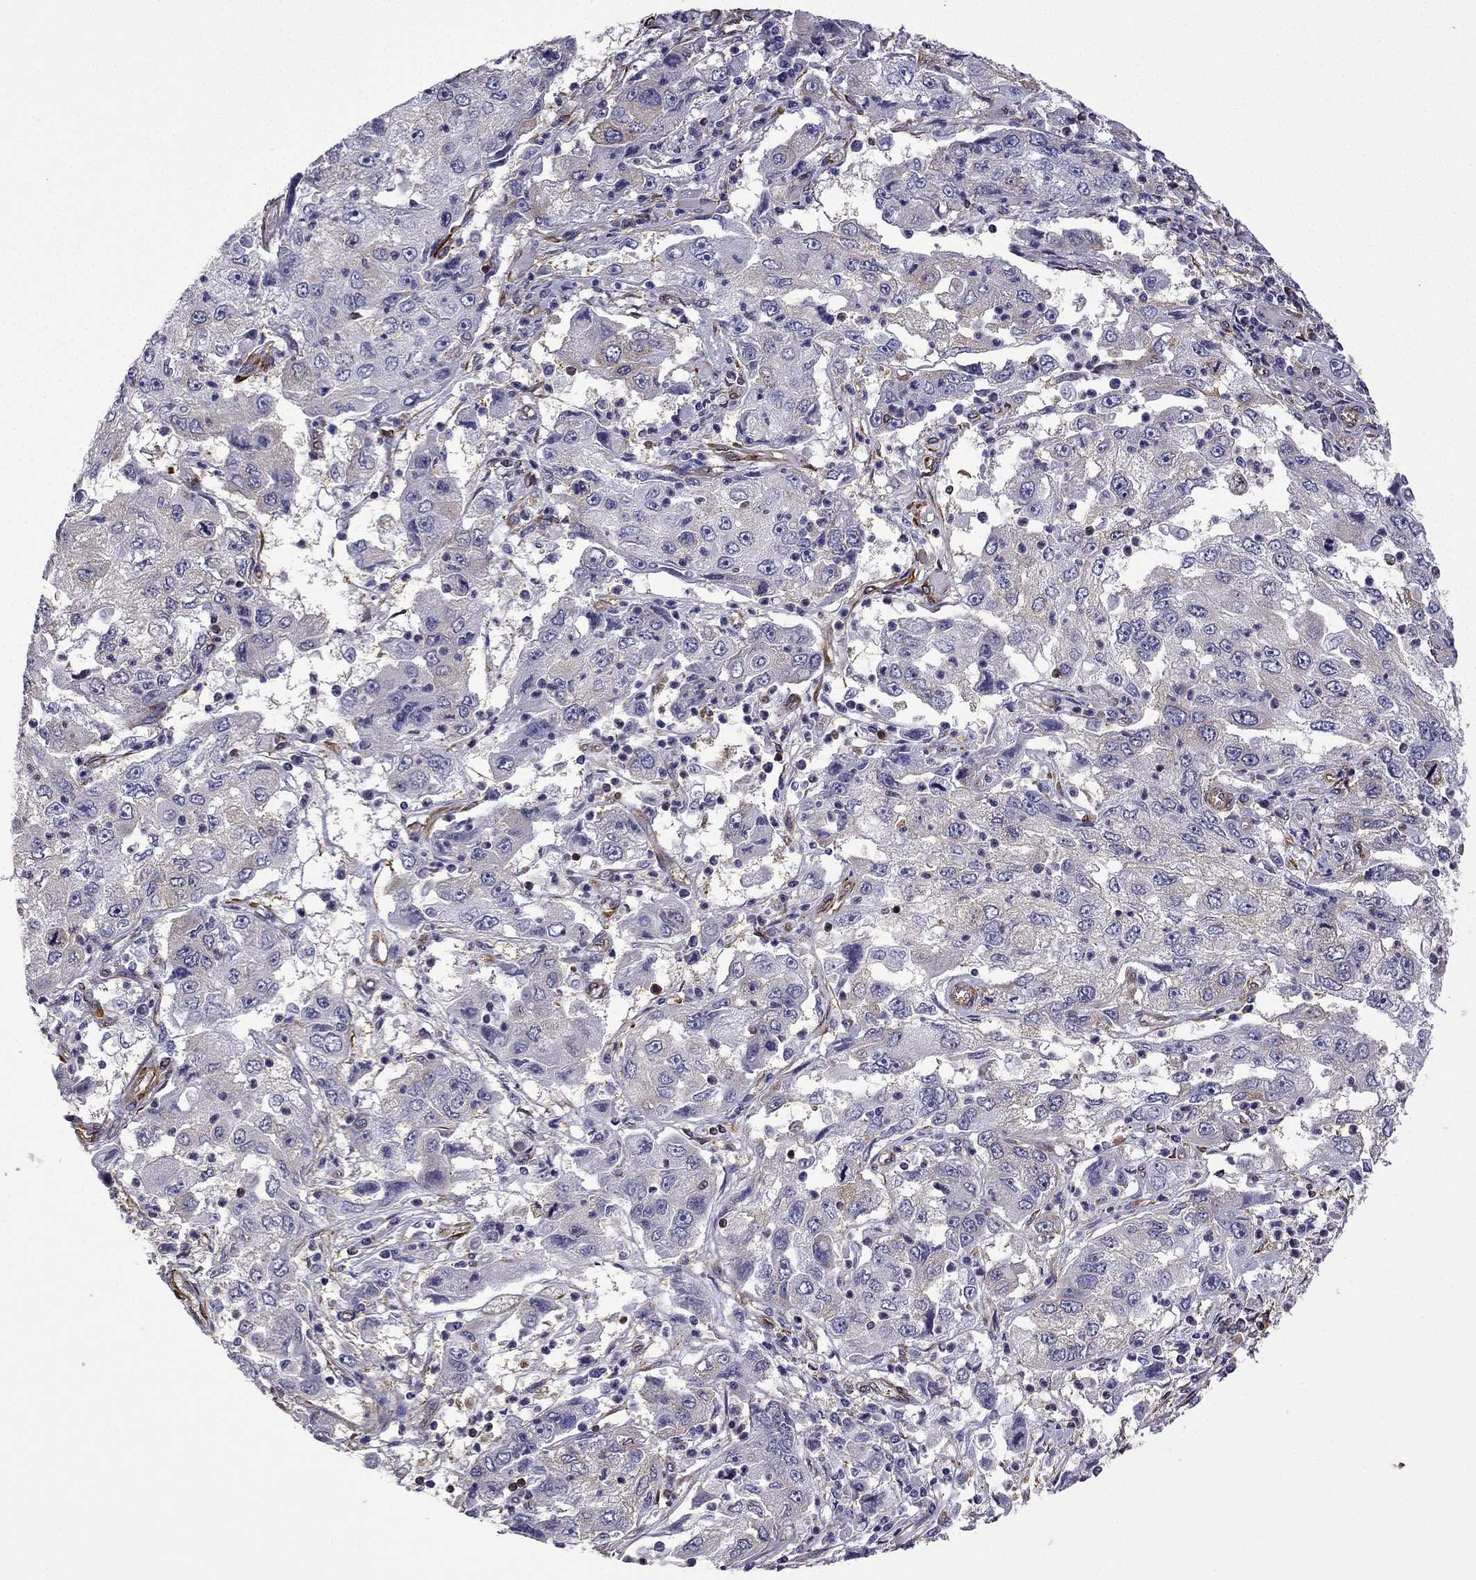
{"staining": {"intensity": "negative", "quantity": "none", "location": "none"}, "tissue": "cervical cancer", "cell_type": "Tumor cells", "image_type": "cancer", "snomed": [{"axis": "morphology", "description": "Squamous cell carcinoma, NOS"}, {"axis": "topography", "description": "Cervix"}], "caption": "Tumor cells are negative for brown protein staining in cervical cancer.", "gene": "MAP4", "patient": {"sex": "female", "age": 36}}